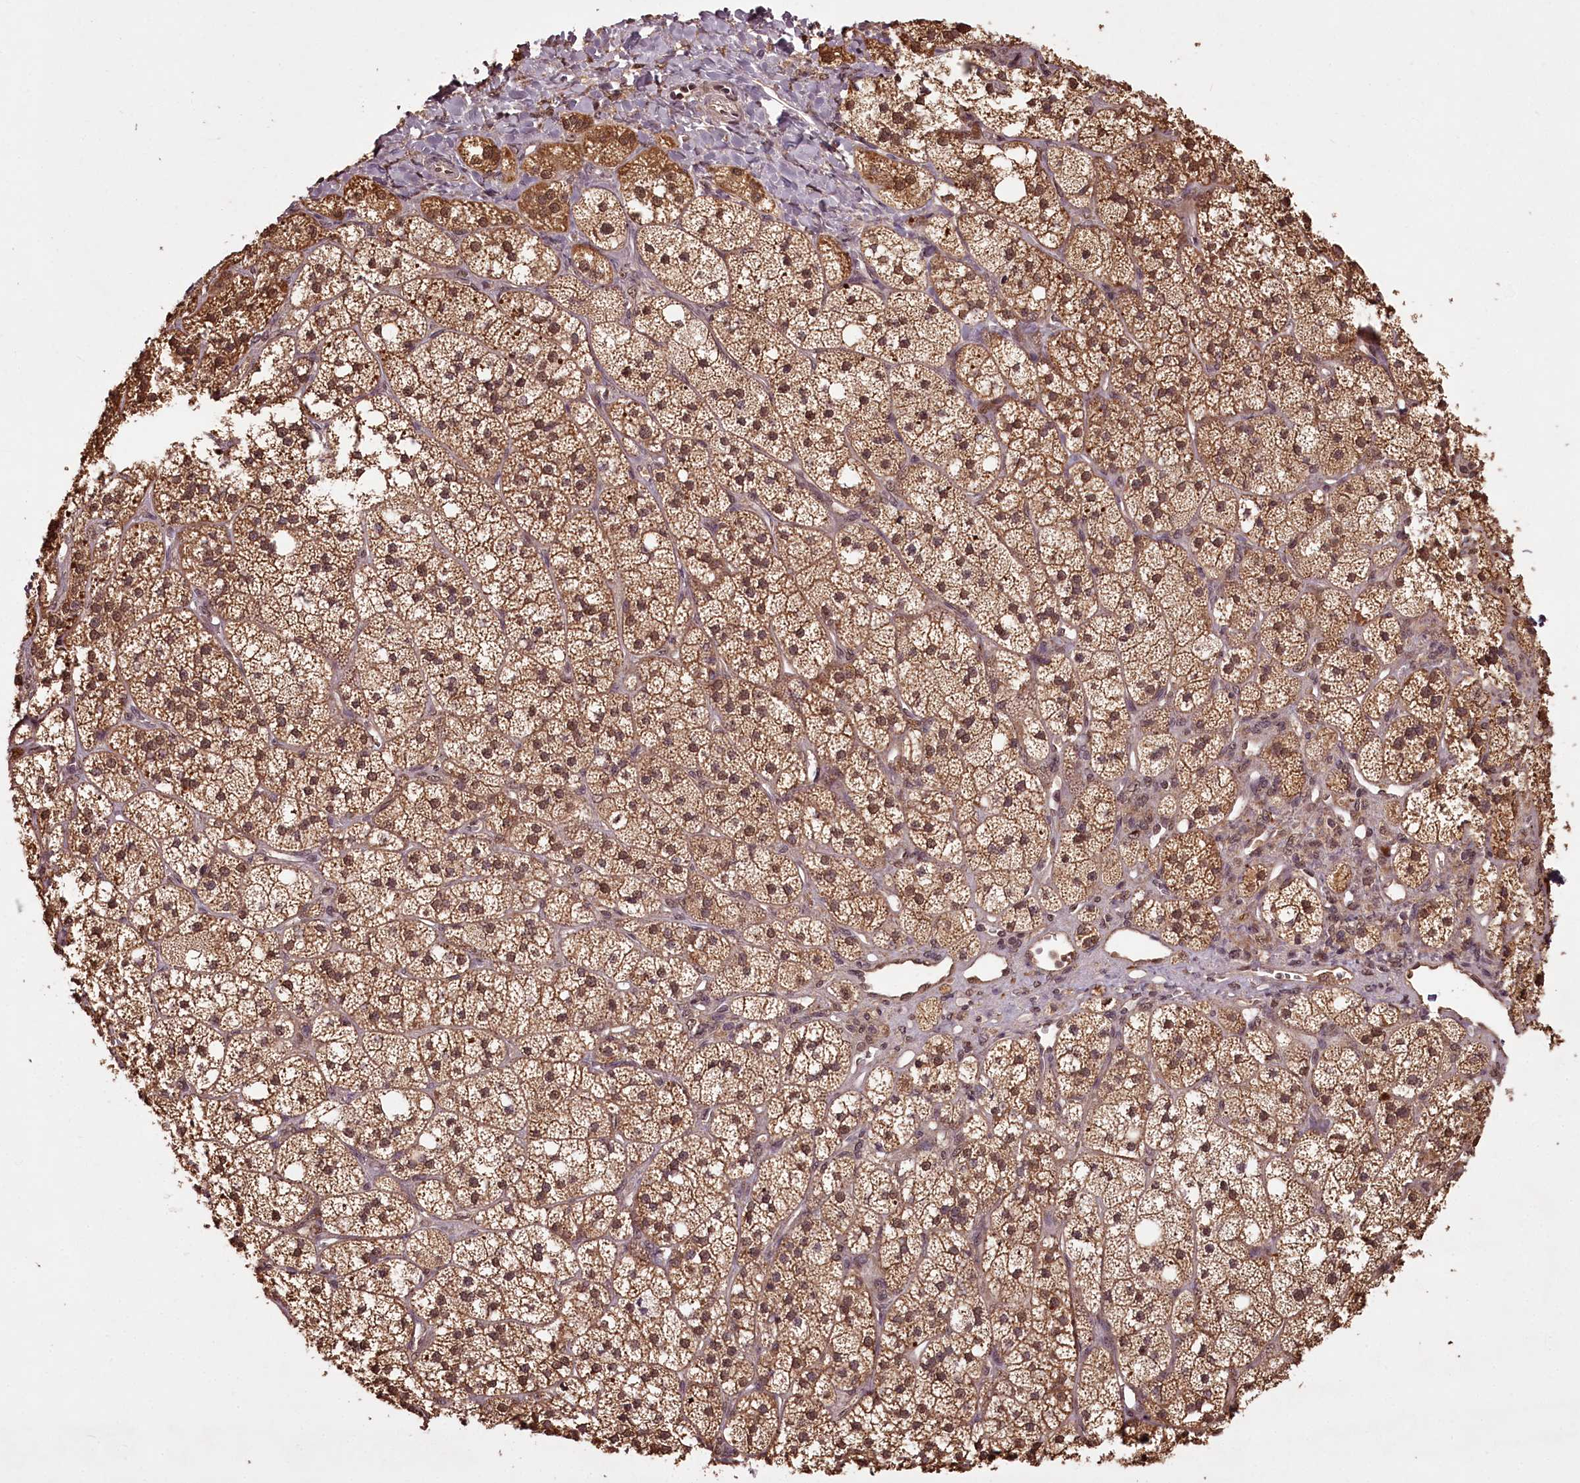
{"staining": {"intensity": "moderate", "quantity": ">75%", "location": "cytoplasmic/membranous,nuclear"}, "tissue": "adrenal gland", "cell_type": "Glandular cells", "image_type": "normal", "snomed": [{"axis": "morphology", "description": "Normal tissue, NOS"}, {"axis": "topography", "description": "Adrenal gland"}], "caption": "This is an image of immunohistochemistry (IHC) staining of benign adrenal gland, which shows moderate expression in the cytoplasmic/membranous,nuclear of glandular cells.", "gene": "NPRL2", "patient": {"sex": "male", "age": 61}}